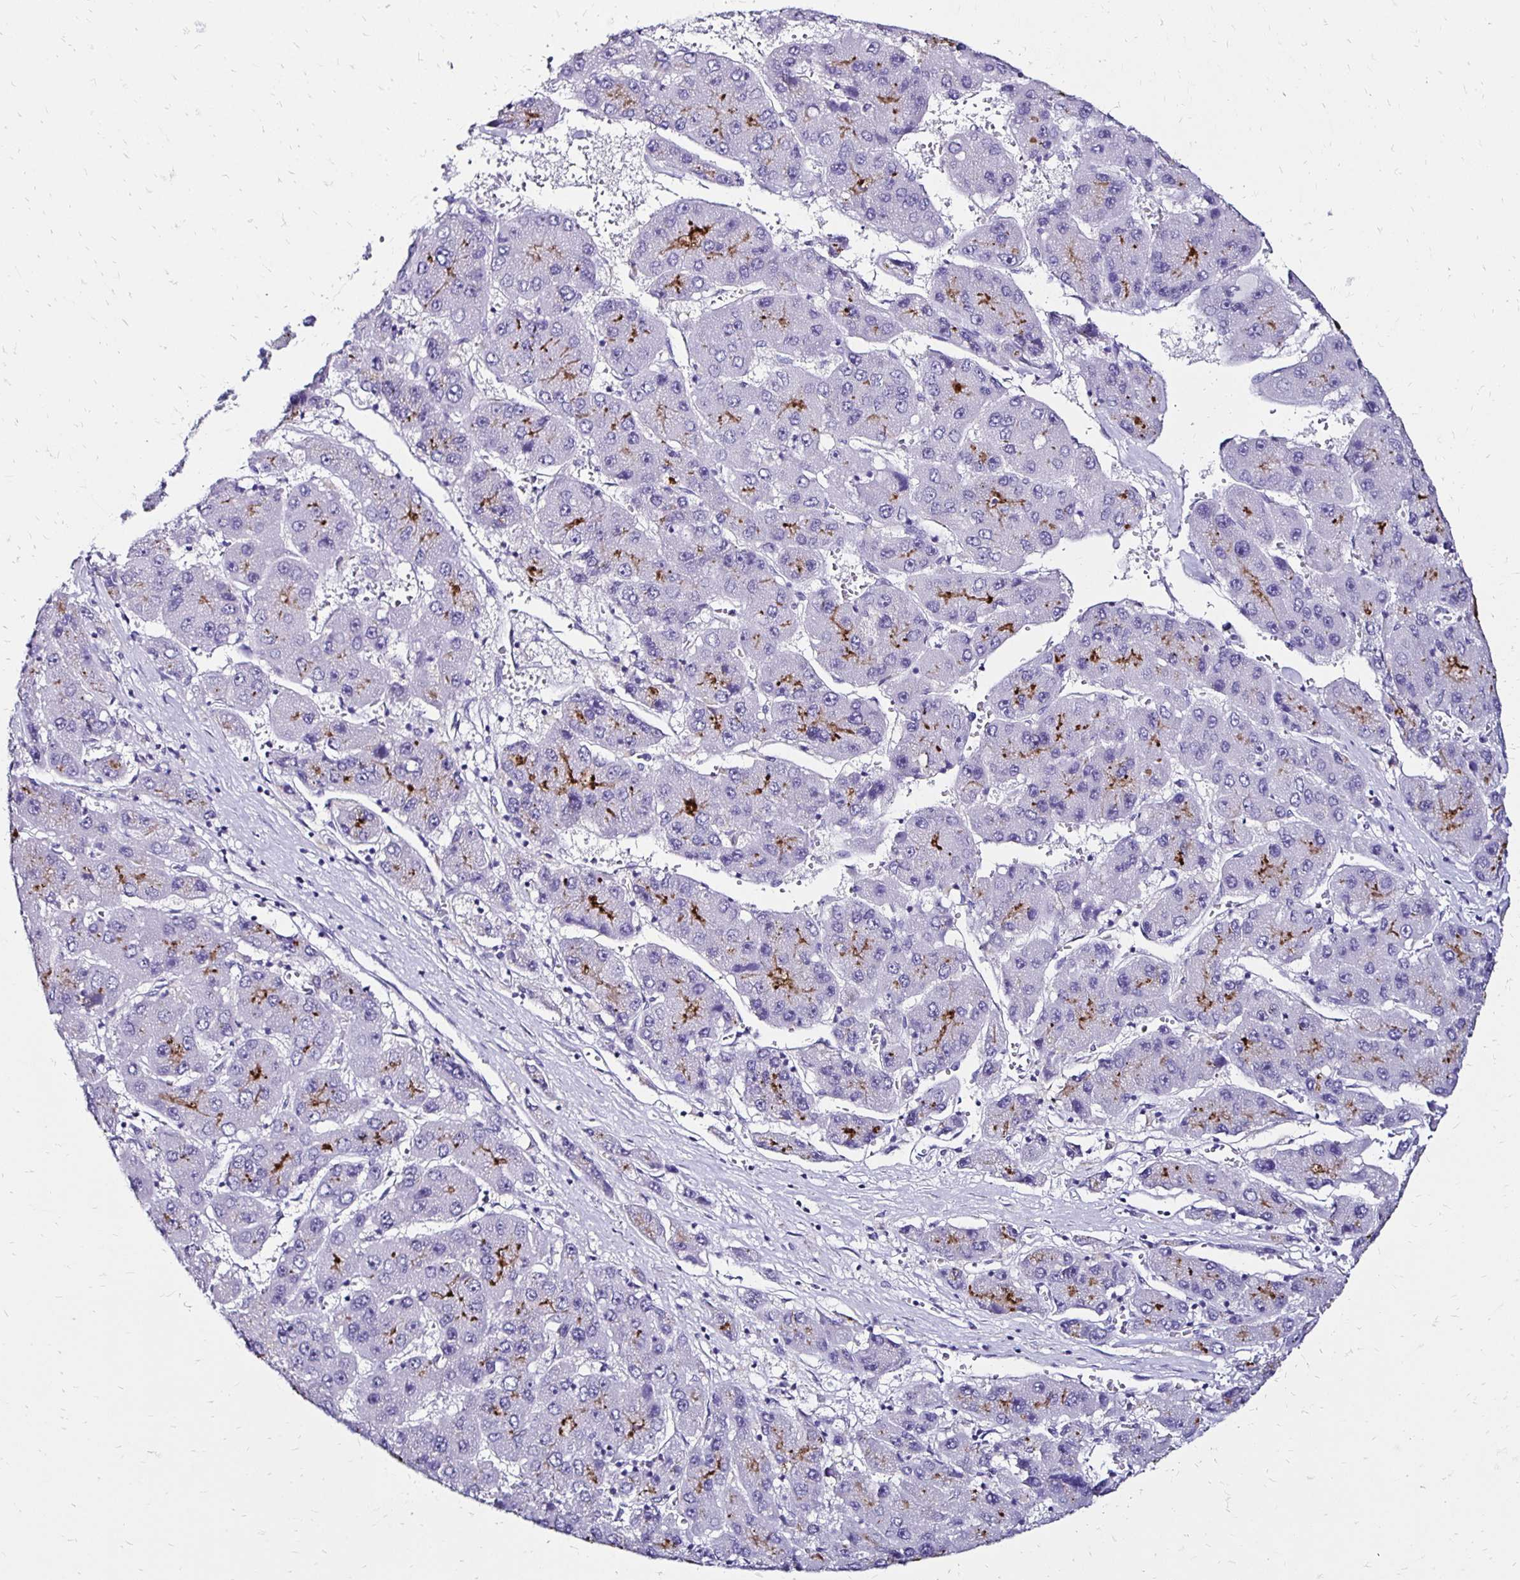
{"staining": {"intensity": "negative", "quantity": "none", "location": "none"}, "tissue": "liver cancer", "cell_type": "Tumor cells", "image_type": "cancer", "snomed": [{"axis": "morphology", "description": "Carcinoma, Hepatocellular, NOS"}, {"axis": "topography", "description": "Liver"}], "caption": "There is no significant staining in tumor cells of liver cancer (hepatocellular carcinoma).", "gene": "KCNT1", "patient": {"sex": "female", "age": 61}}